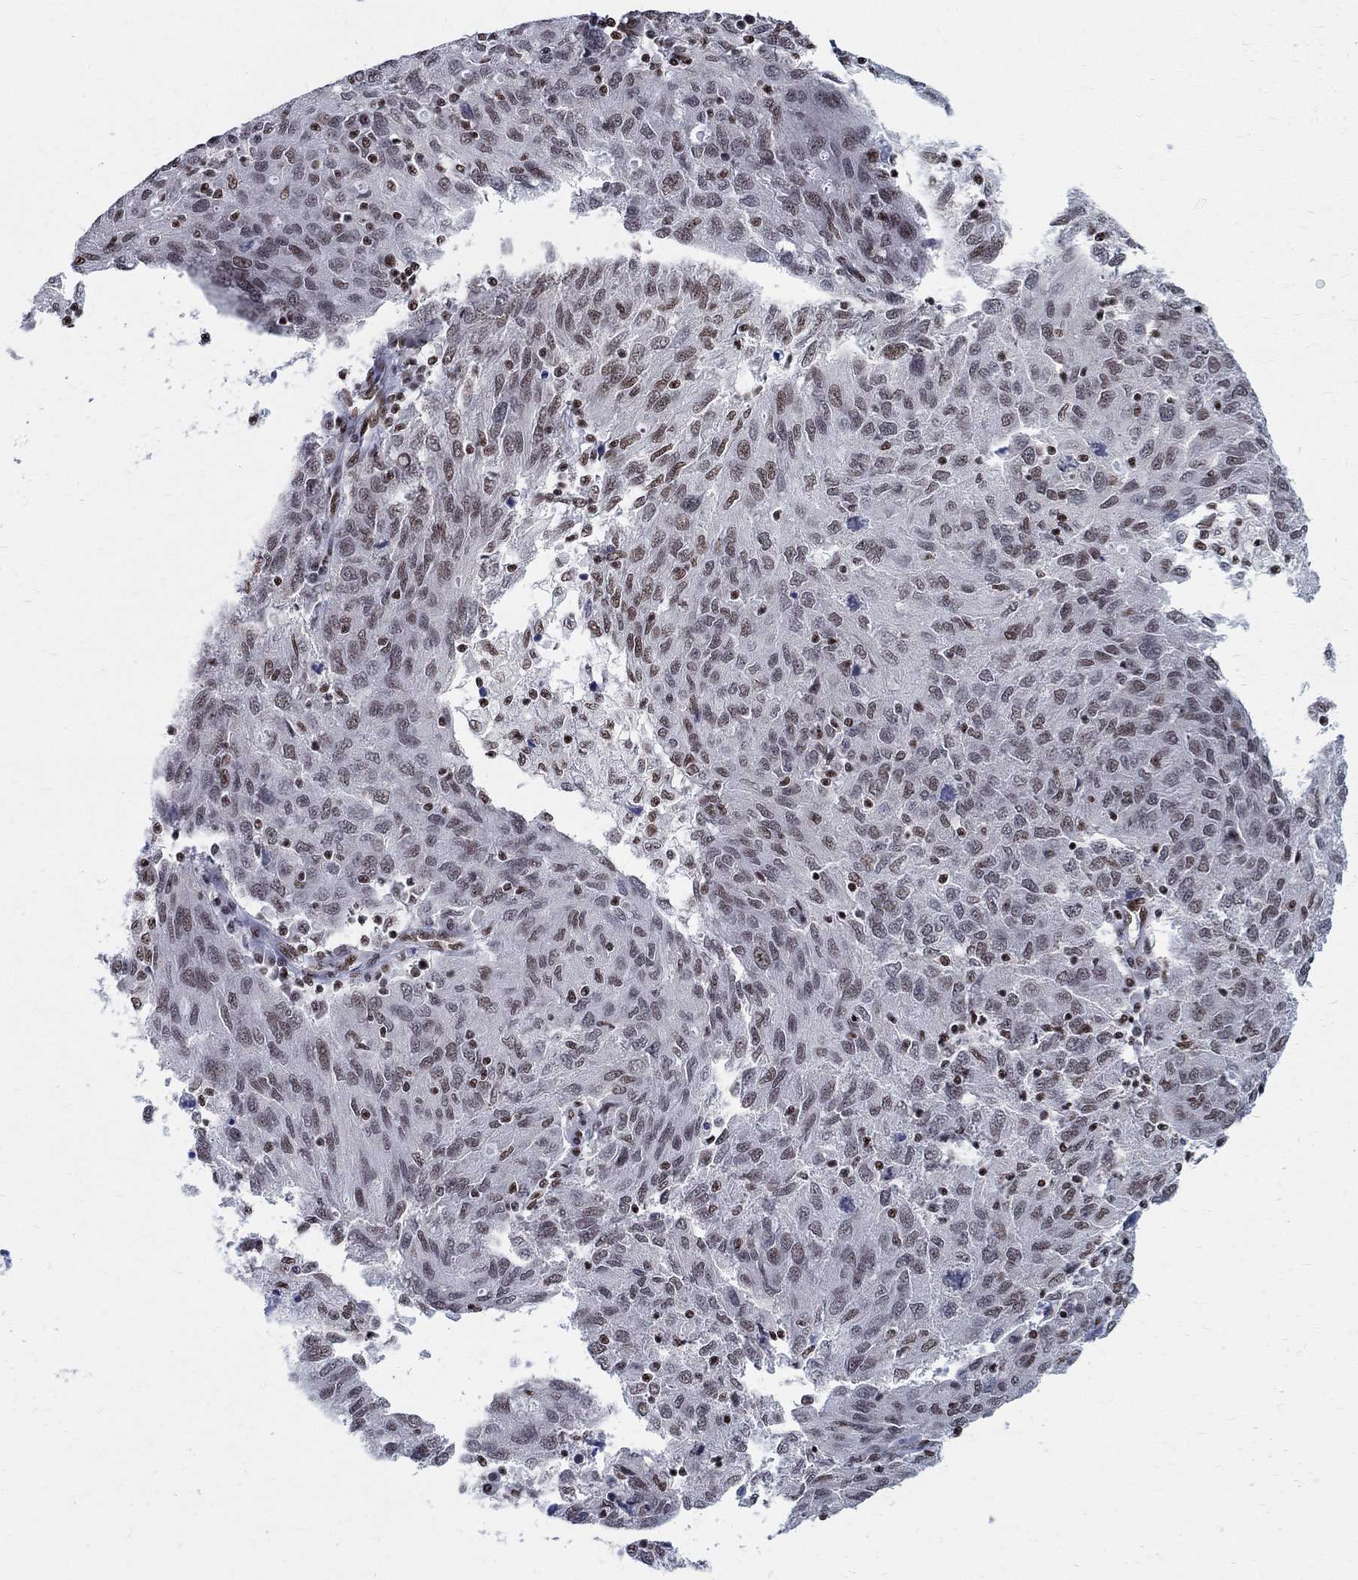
{"staining": {"intensity": "weak", "quantity": "25%-75%", "location": "nuclear"}, "tissue": "ovarian cancer", "cell_type": "Tumor cells", "image_type": "cancer", "snomed": [{"axis": "morphology", "description": "Carcinoma, endometroid"}, {"axis": "topography", "description": "Ovary"}], "caption": "A brown stain labels weak nuclear staining of a protein in human ovarian cancer (endometroid carcinoma) tumor cells. (brown staining indicates protein expression, while blue staining denotes nuclei).", "gene": "FBXO16", "patient": {"sex": "female", "age": 50}}